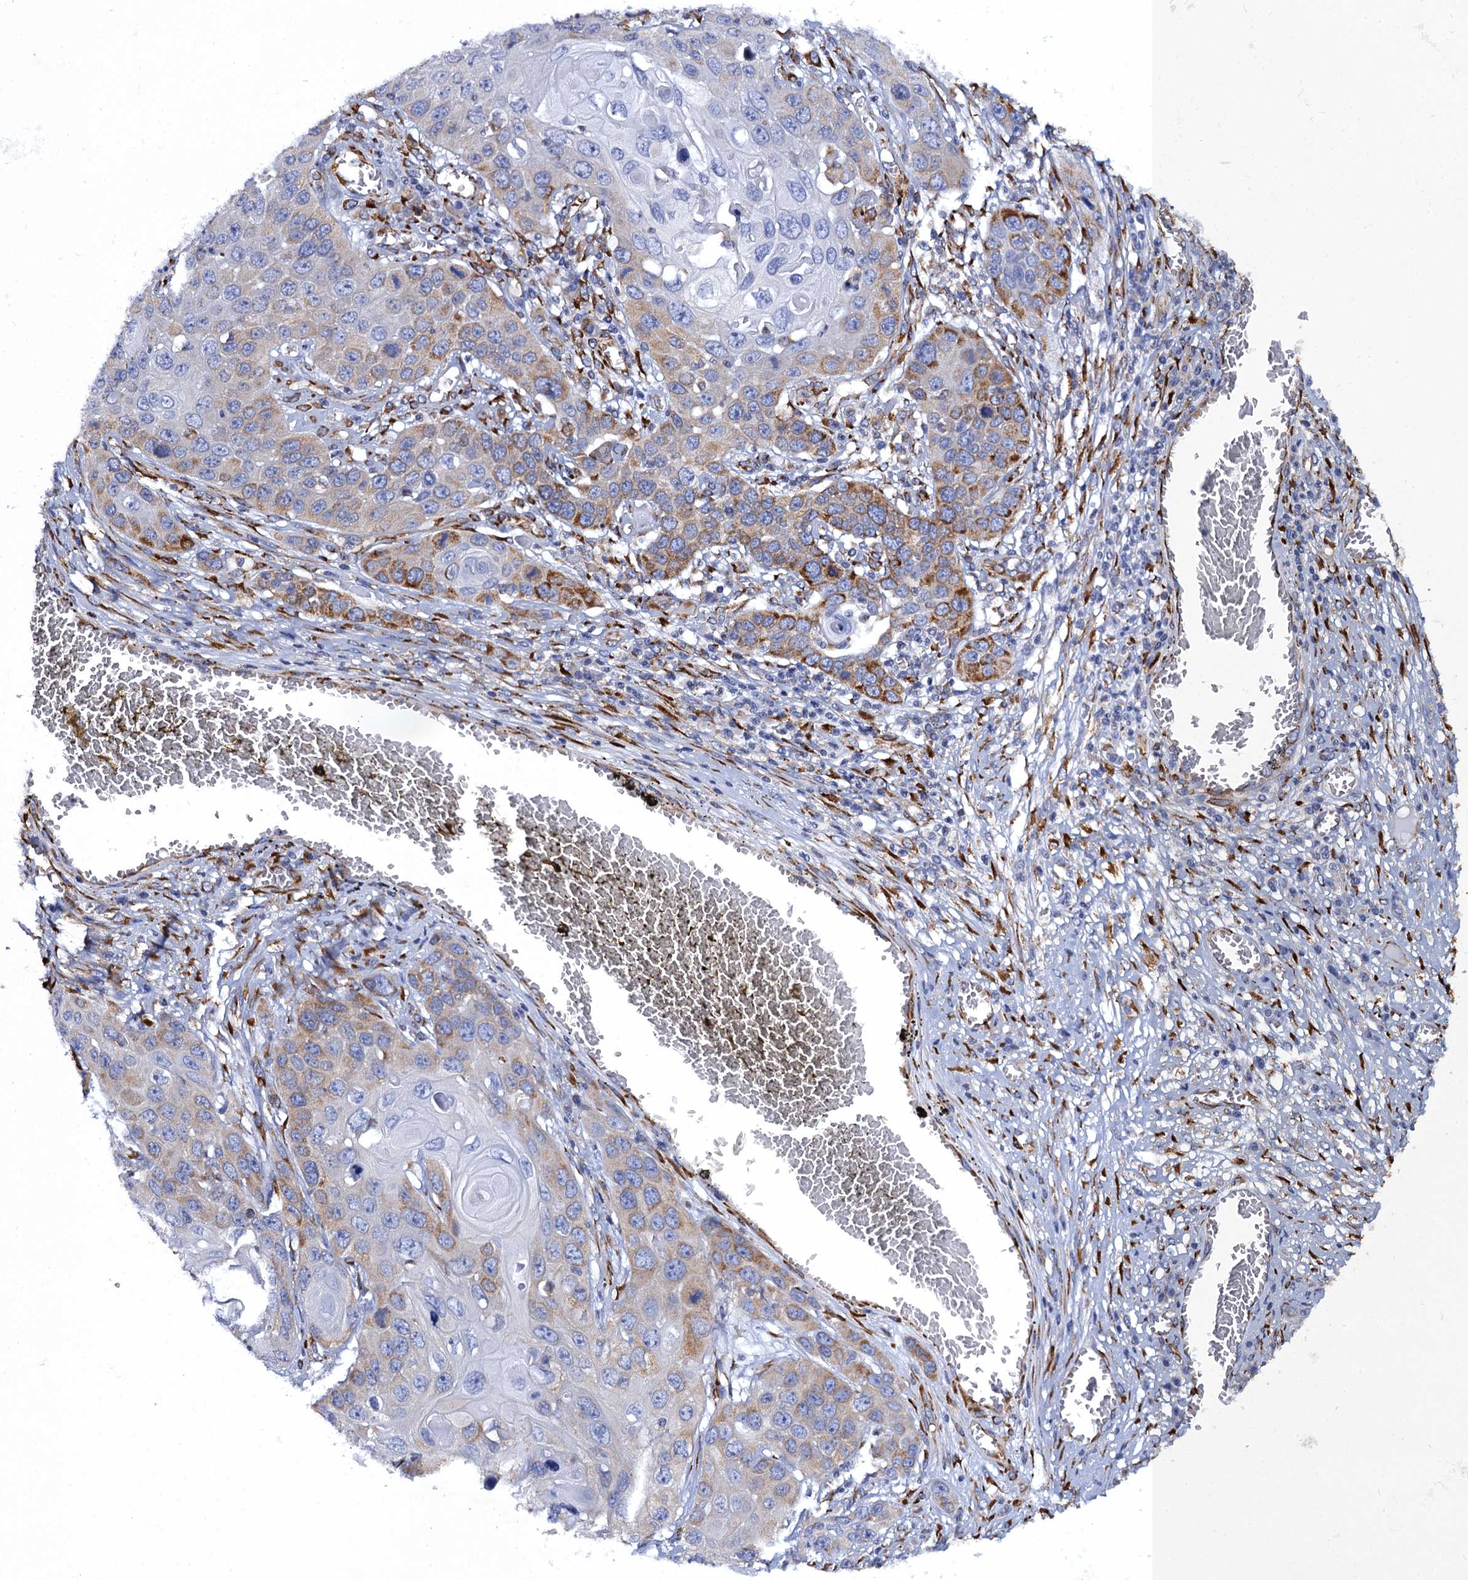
{"staining": {"intensity": "moderate", "quantity": "<25%", "location": "cytoplasmic/membranous"}, "tissue": "skin cancer", "cell_type": "Tumor cells", "image_type": "cancer", "snomed": [{"axis": "morphology", "description": "Squamous cell carcinoma, NOS"}, {"axis": "topography", "description": "Skin"}], "caption": "Immunohistochemical staining of skin cancer (squamous cell carcinoma) shows low levels of moderate cytoplasmic/membranous protein positivity in approximately <25% of tumor cells.", "gene": "POGLUT3", "patient": {"sex": "male", "age": 55}}